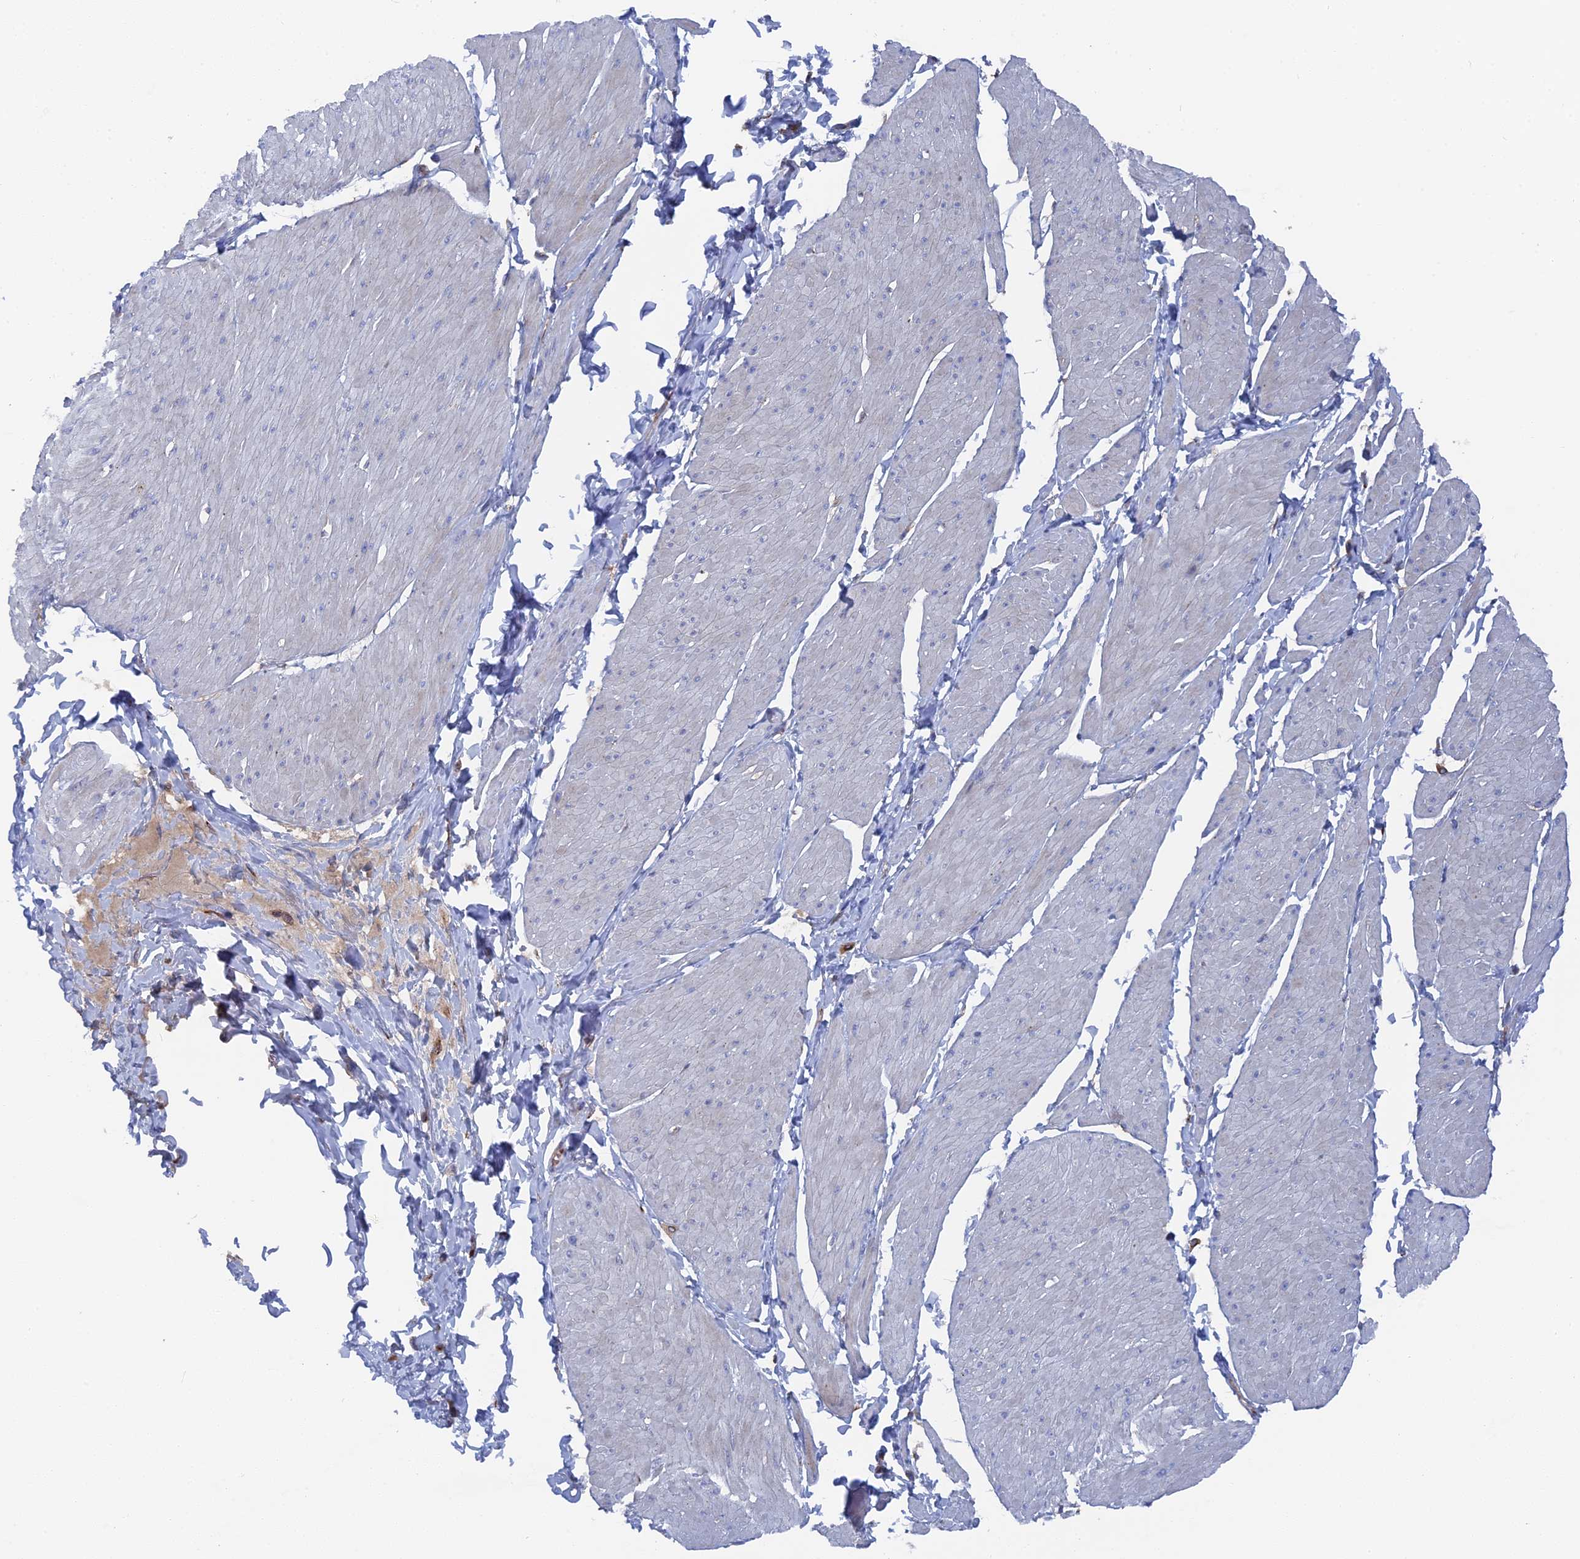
{"staining": {"intensity": "negative", "quantity": "none", "location": "none"}, "tissue": "smooth muscle", "cell_type": "Smooth muscle cells", "image_type": "normal", "snomed": [{"axis": "morphology", "description": "Urothelial carcinoma, High grade"}, {"axis": "topography", "description": "Urinary bladder"}], "caption": "DAB immunohistochemical staining of normal smooth muscle shows no significant staining in smooth muscle cells.", "gene": "SMG9", "patient": {"sex": "male", "age": 46}}